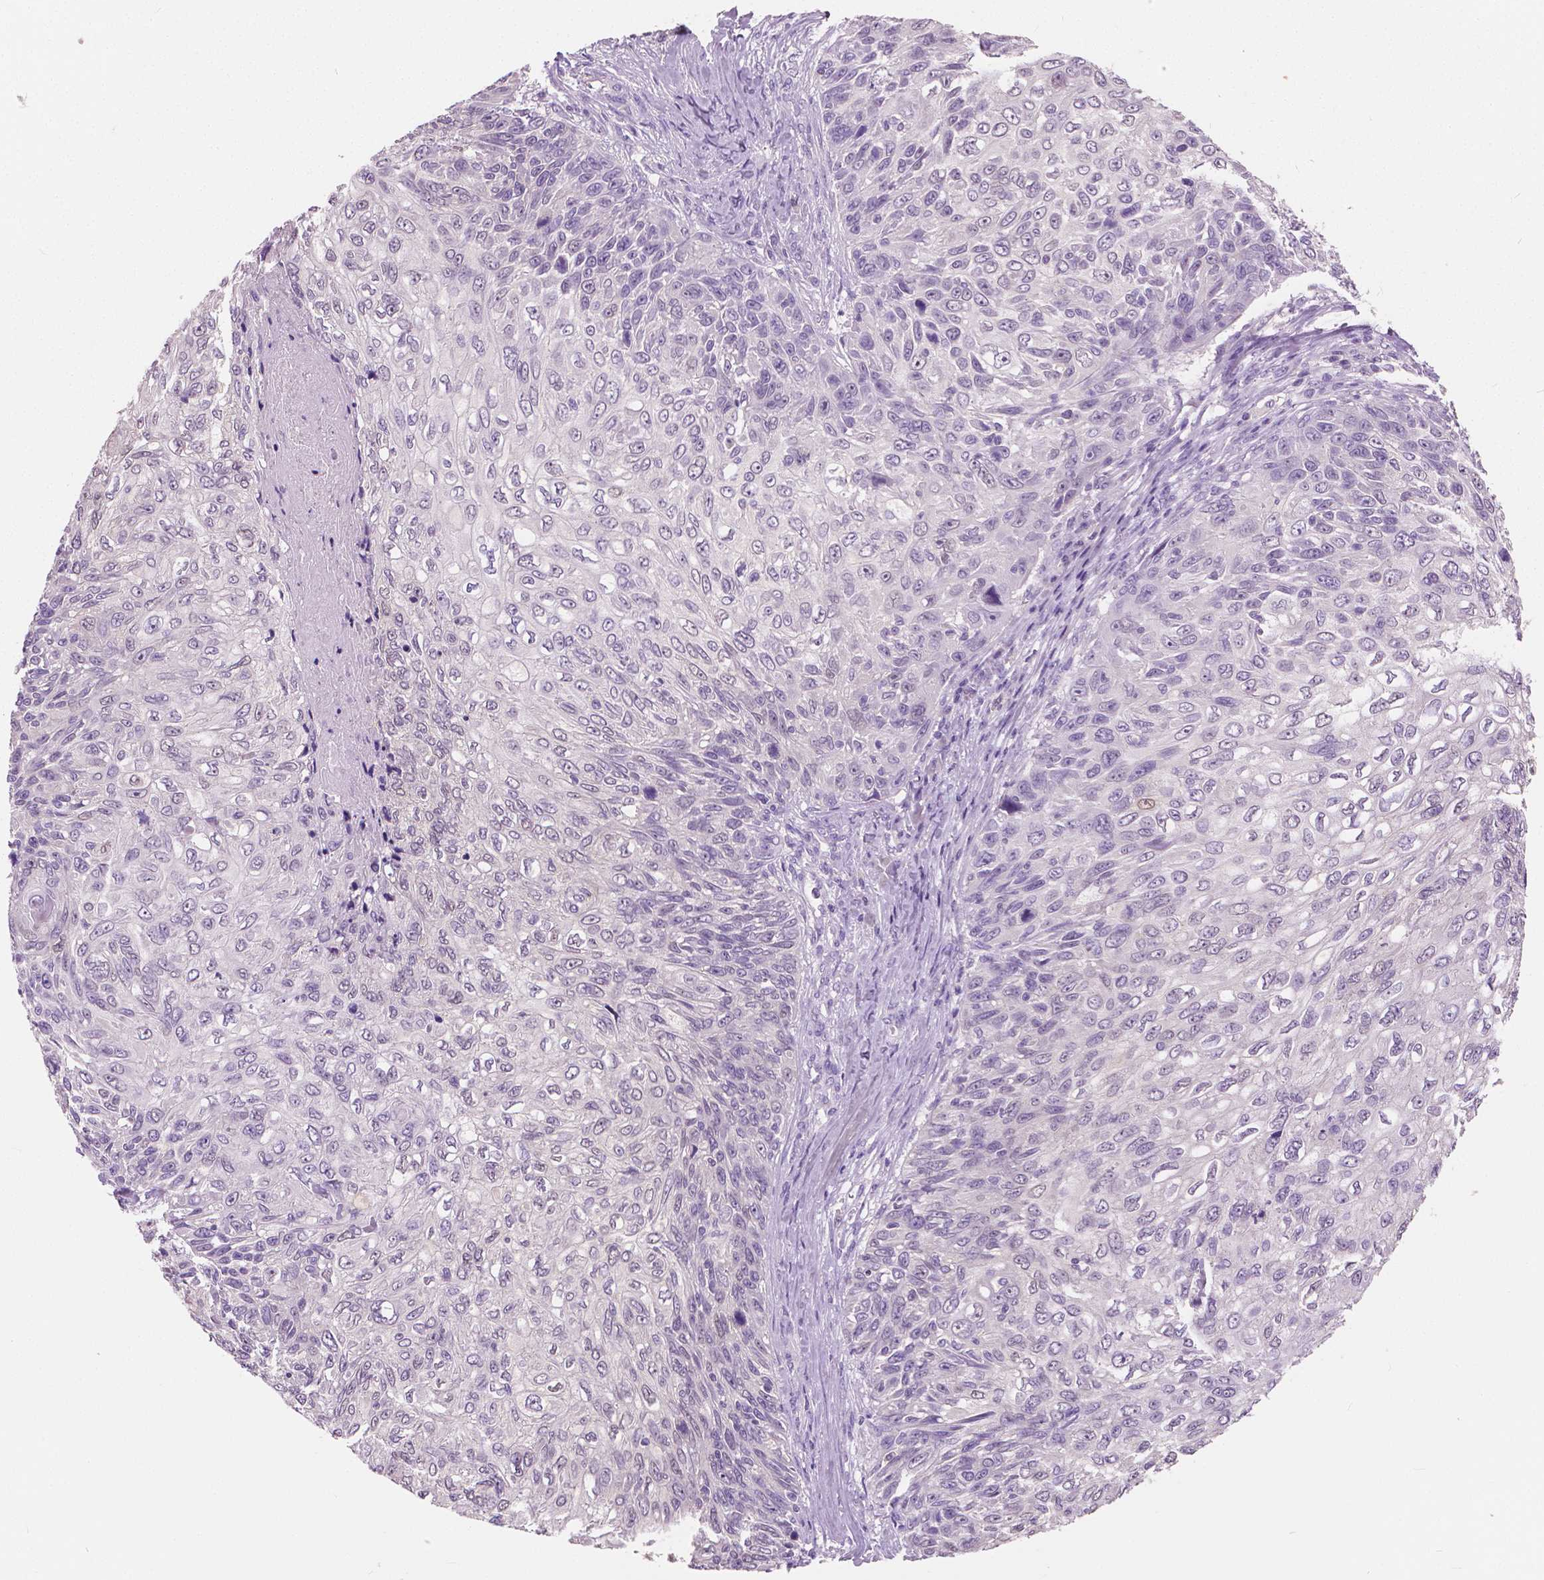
{"staining": {"intensity": "negative", "quantity": "none", "location": "none"}, "tissue": "skin cancer", "cell_type": "Tumor cells", "image_type": "cancer", "snomed": [{"axis": "morphology", "description": "Squamous cell carcinoma, NOS"}, {"axis": "topography", "description": "Skin"}], "caption": "Immunohistochemical staining of skin squamous cell carcinoma demonstrates no significant staining in tumor cells. (Stains: DAB (3,3'-diaminobenzidine) immunohistochemistry (IHC) with hematoxylin counter stain, Microscopy: brightfield microscopy at high magnification).", "gene": "TKFC", "patient": {"sex": "male", "age": 92}}